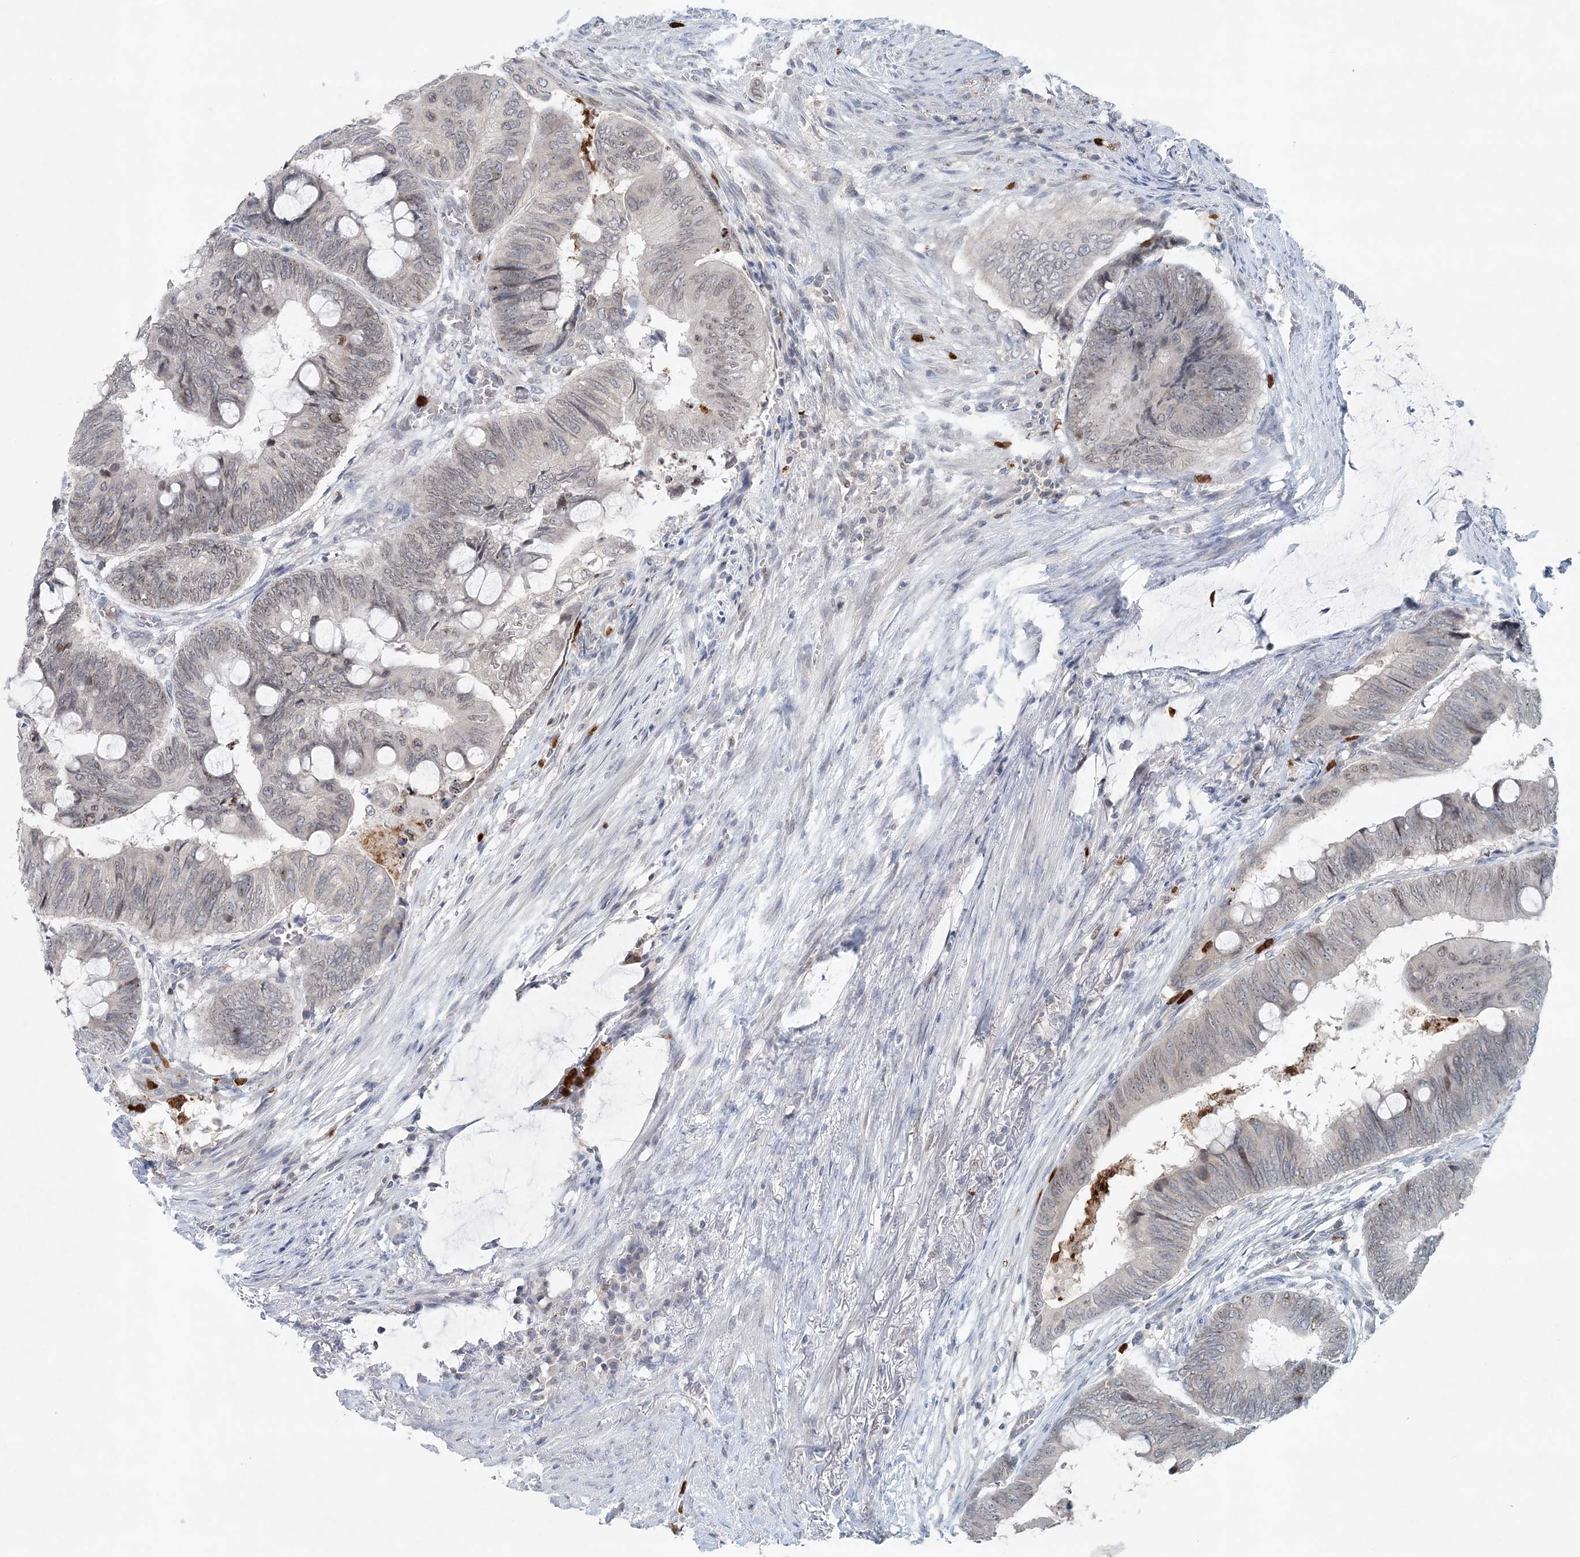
{"staining": {"intensity": "weak", "quantity": "<25%", "location": "nuclear"}, "tissue": "colorectal cancer", "cell_type": "Tumor cells", "image_type": "cancer", "snomed": [{"axis": "morphology", "description": "Normal tissue, NOS"}, {"axis": "morphology", "description": "Adenocarcinoma, NOS"}, {"axis": "topography", "description": "Rectum"}, {"axis": "topography", "description": "Peripheral nerve tissue"}], "caption": "IHC photomicrograph of neoplastic tissue: colorectal adenocarcinoma stained with DAB (3,3'-diaminobenzidine) displays no significant protein staining in tumor cells.", "gene": "NUP54", "patient": {"sex": "male", "age": 92}}